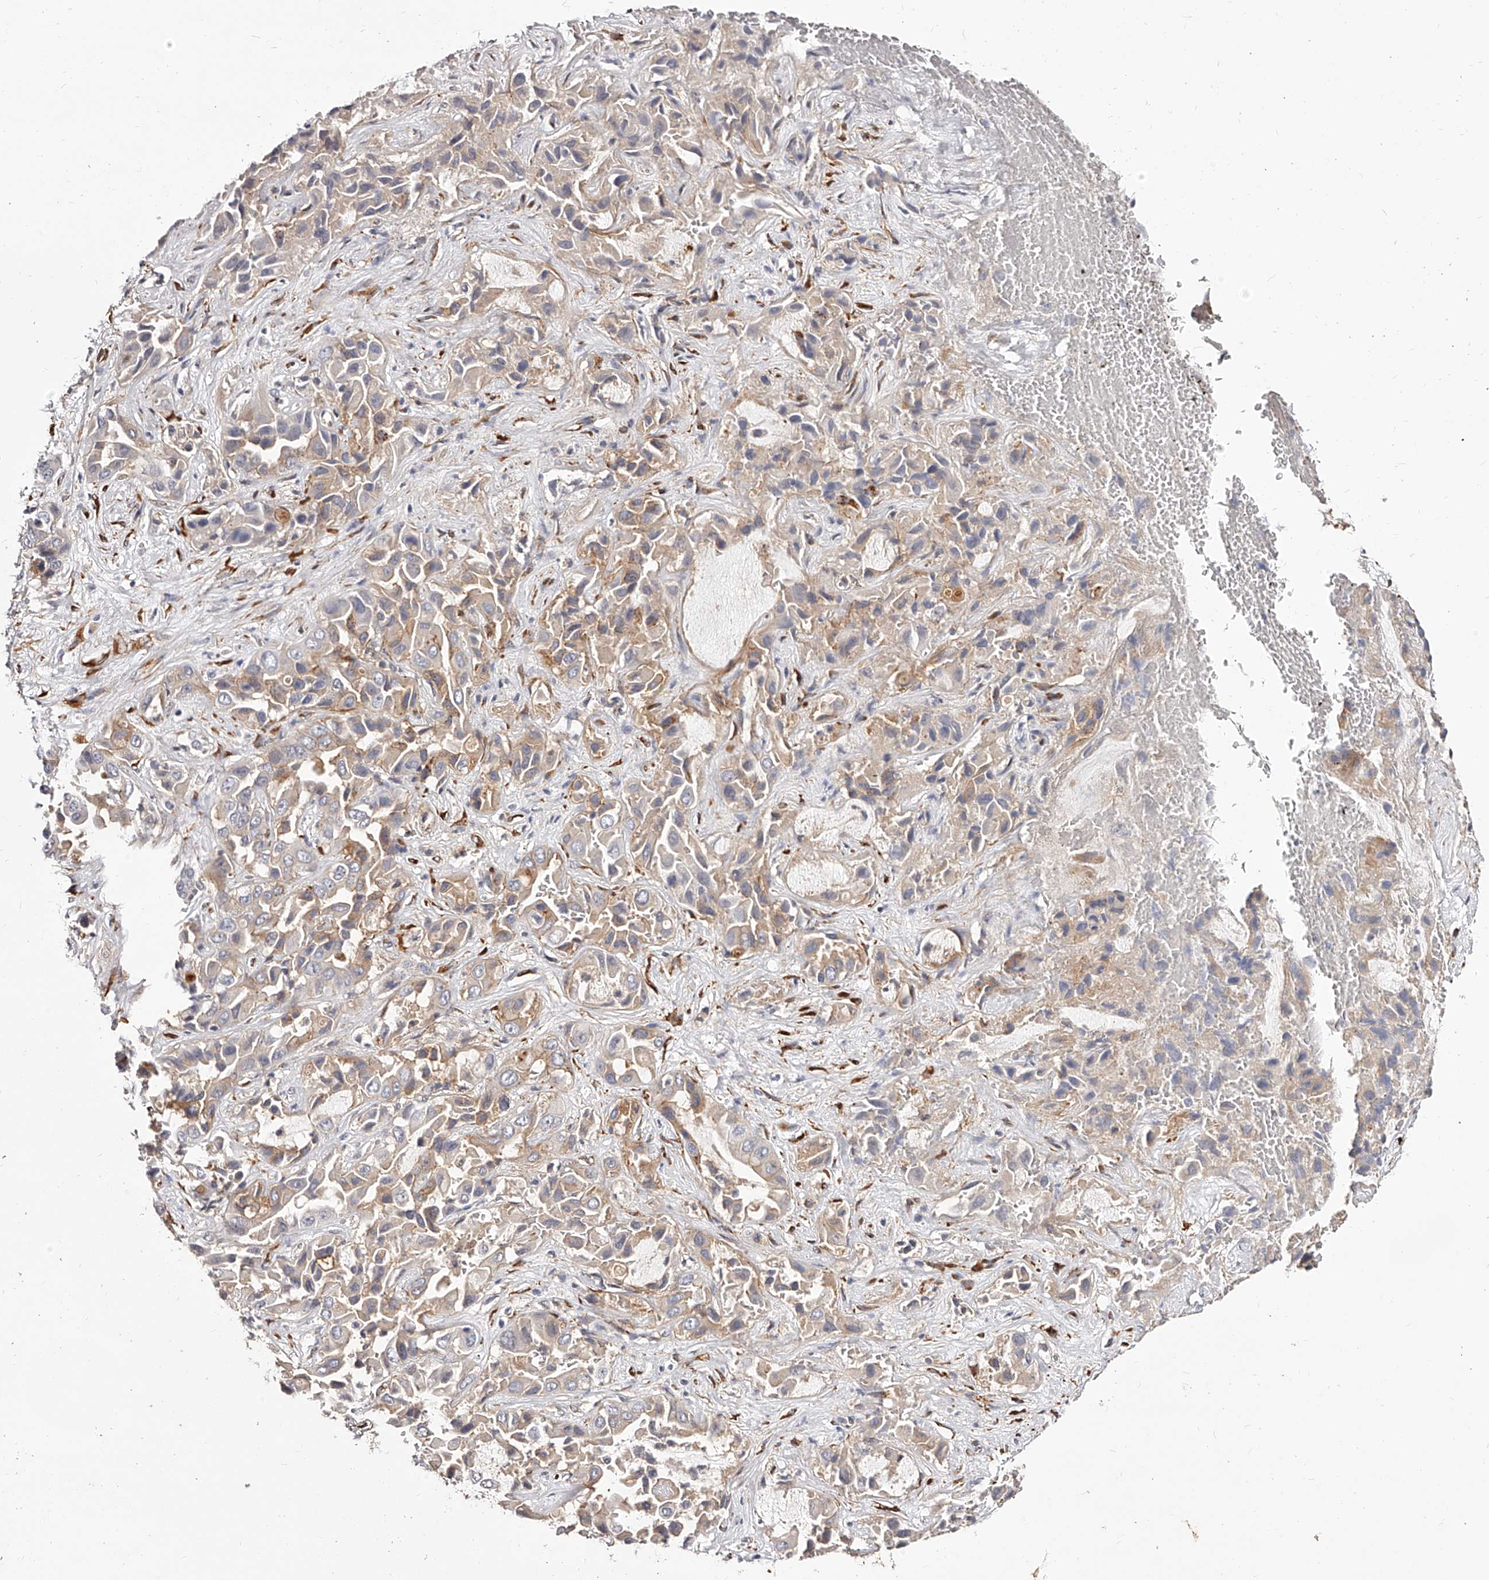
{"staining": {"intensity": "weak", "quantity": "25%-75%", "location": "cytoplasmic/membranous"}, "tissue": "liver cancer", "cell_type": "Tumor cells", "image_type": "cancer", "snomed": [{"axis": "morphology", "description": "Cholangiocarcinoma"}, {"axis": "topography", "description": "Liver"}], "caption": "High-power microscopy captured an immunohistochemistry histopathology image of liver cancer, revealing weak cytoplasmic/membranous expression in approximately 25%-75% of tumor cells. (DAB (3,3'-diaminobenzidine) IHC with brightfield microscopy, high magnification).", "gene": "CD82", "patient": {"sex": "female", "age": 52}}